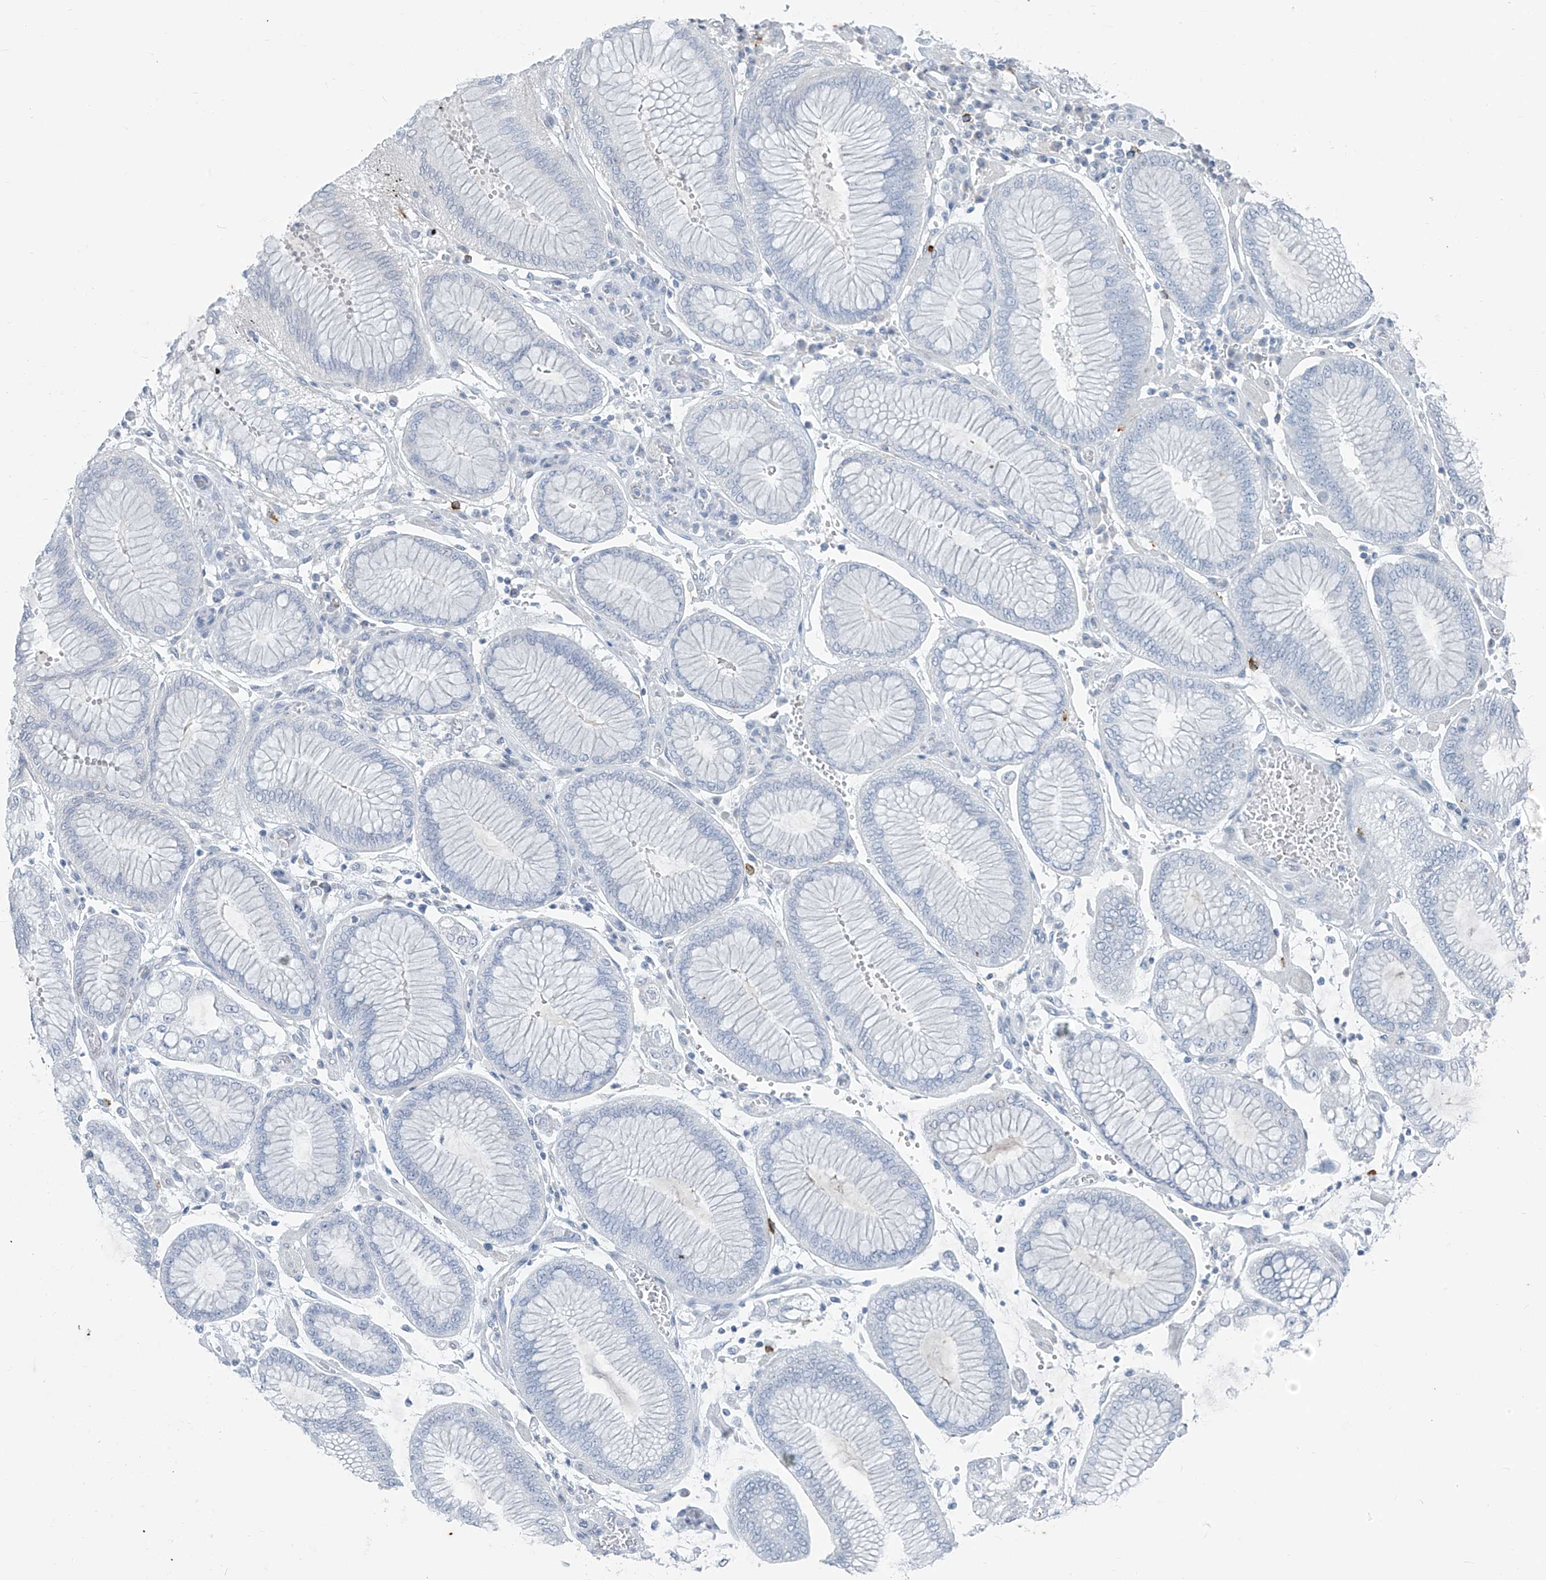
{"staining": {"intensity": "negative", "quantity": "none", "location": "none"}, "tissue": "stomach cancer", "cell_type": "Tumor cells", "image_type": "cancer", "snomed": [{"axis": "morphology", "description": "Adenocarcinoma, NOS"}, {"axis": "topography", "description": "Stomach"}], "caption": "Human stomach adenocarcinoma stained for a protein using IHC displays no positivity in tumor cells.", "gene": "CX3CR1", "patient": {"sex": "male", "age": 76}}